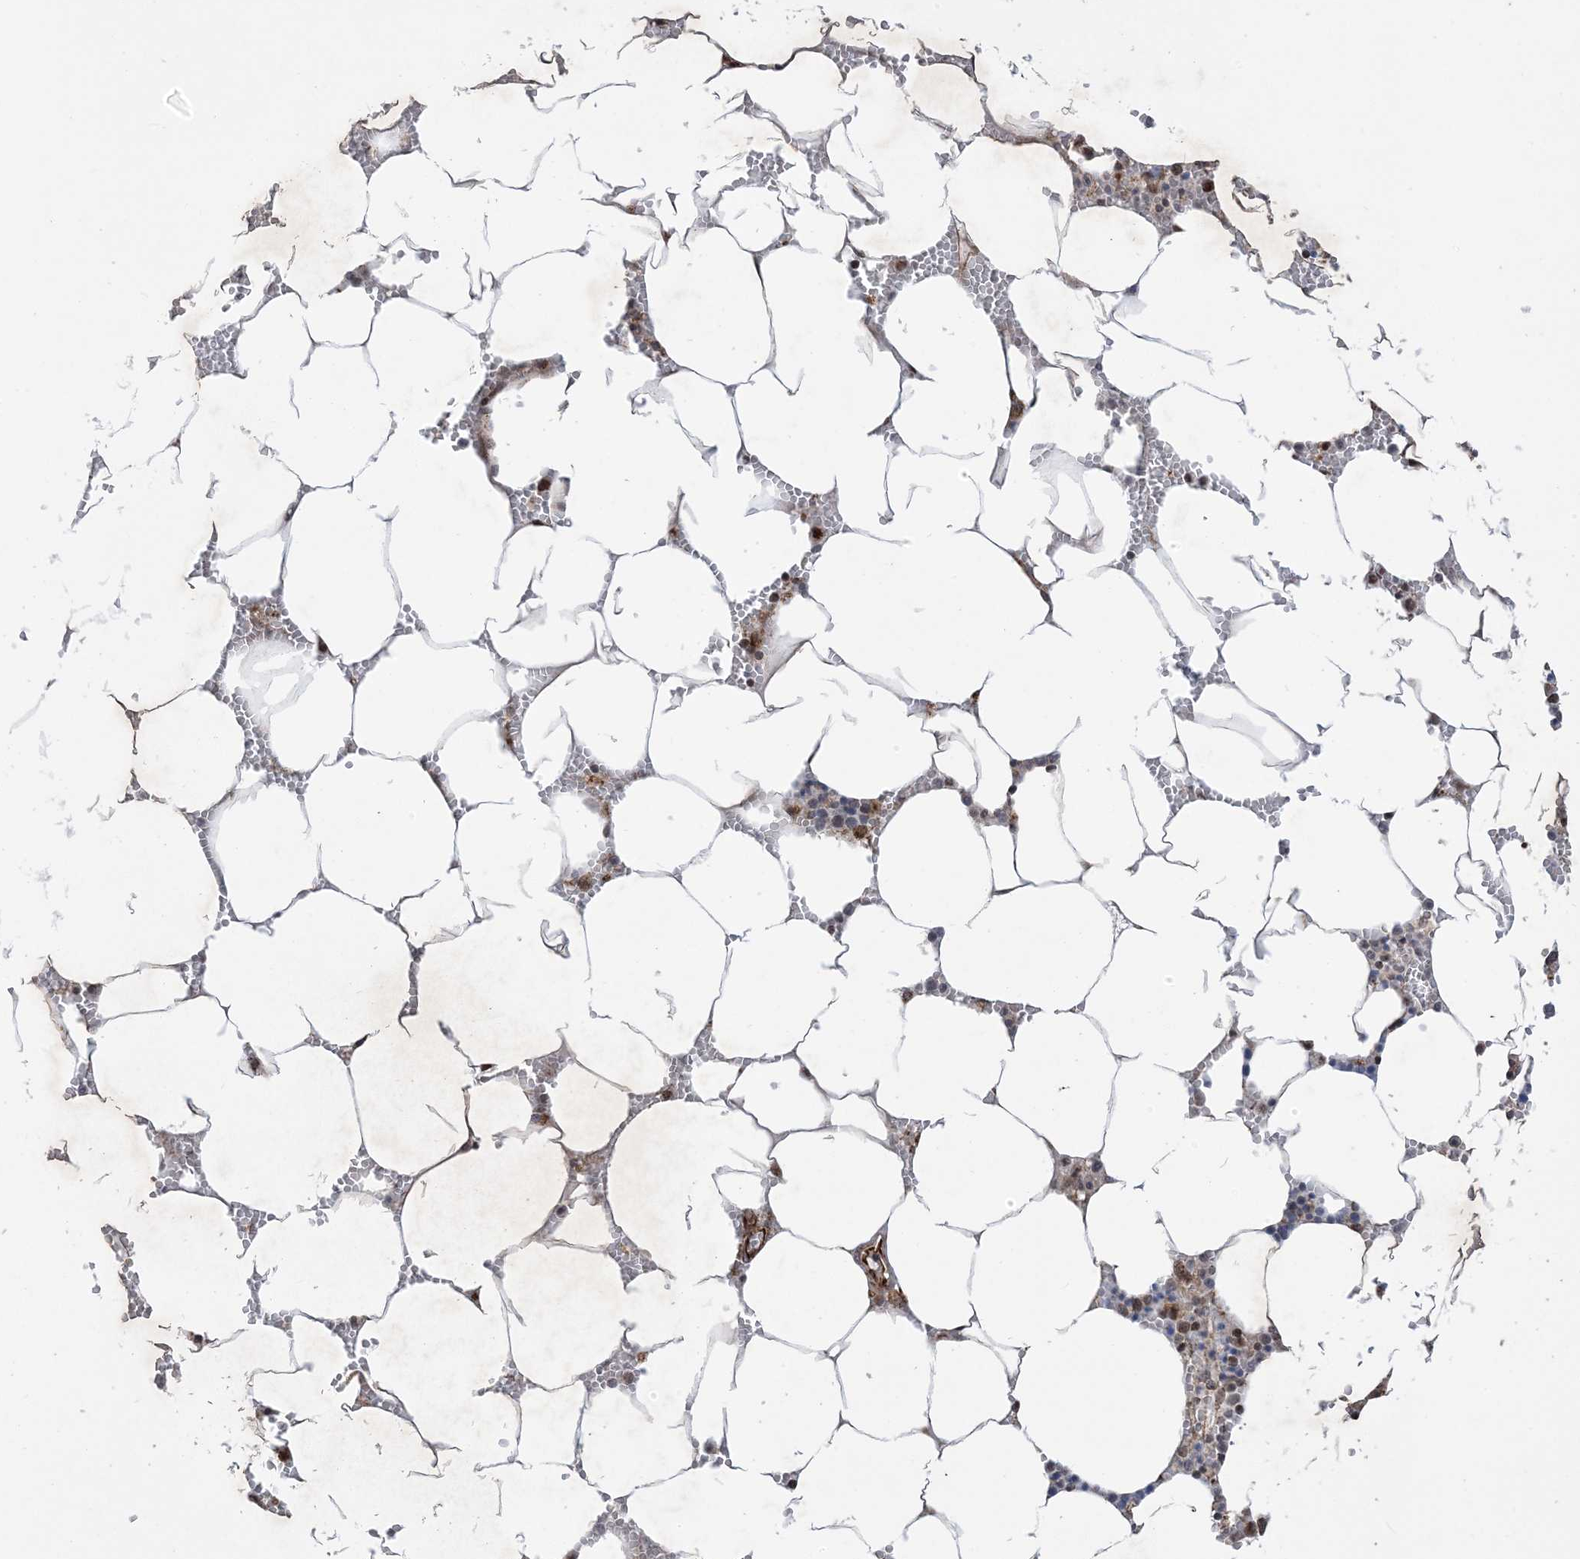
{"staining": {"intensity": "moderate", "quantity": "<25%", "location": "cytoplasmic/membranous"}, "tissue": "bone marrow", "cell_type": "Hematopoietic cells", "image_type": "normal", "snomed": [{"axis": "morphology", "description": "Normal tissue, NOS"}, {"axis": "topography", "description": "Bone marrow"}], "caption": "The histopathology image displays immunohistochemical staining of unremarkable bone marrow. There is moderate cytoplasmic/membranous expression is seen in about <25% of hematopoietic cells.", "gene": "FAM9B", "patient": {"sex": "male", "age": 70}}